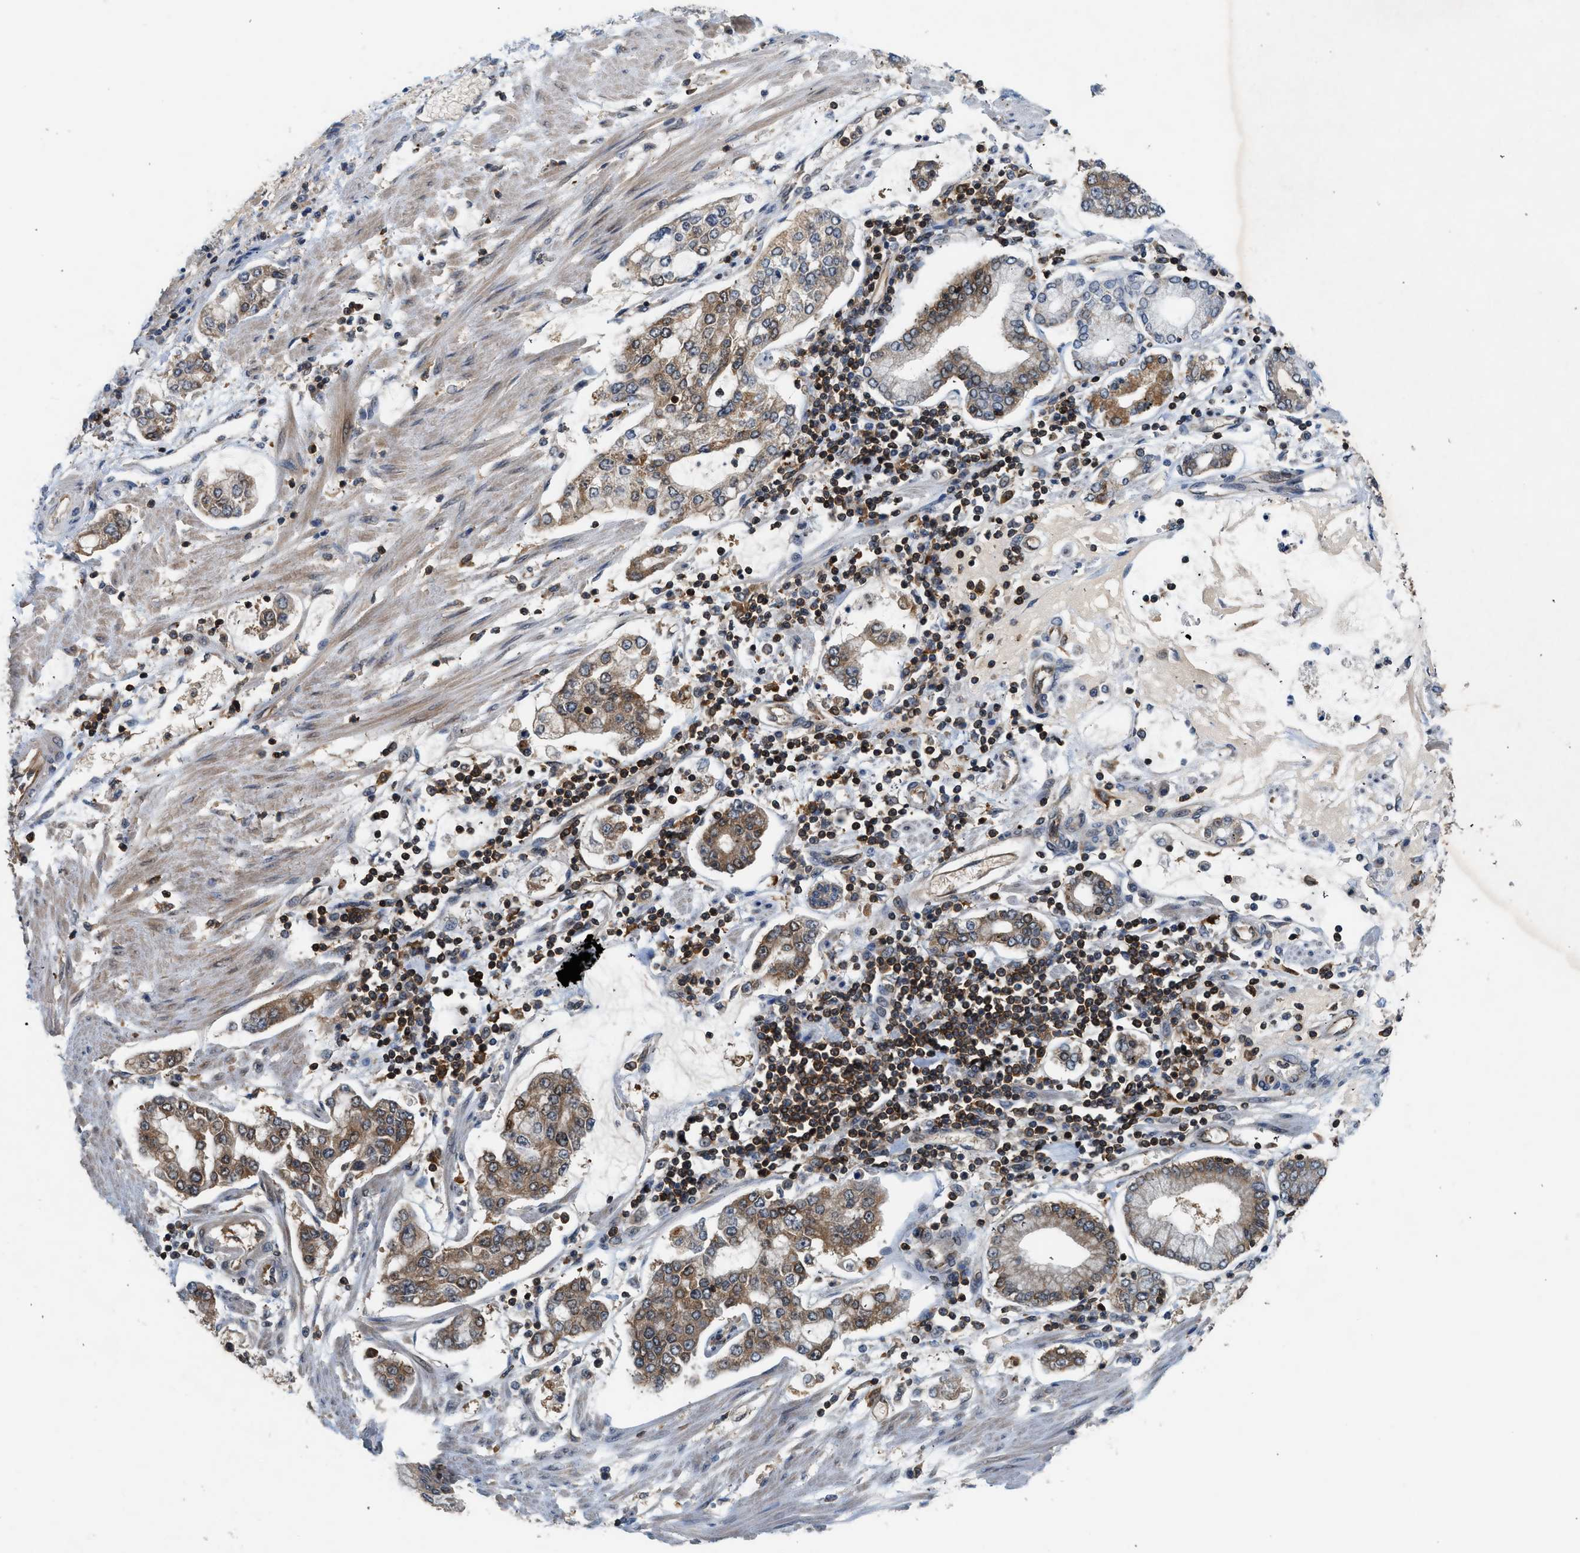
{"staining": {"intensity": "weak", "quantity": "25%-75%", "location": "cytoplasmic/membranous"}, "tissue": "stomach cancer", "cell_type": "Tumor cells", "image_type": "cancer", "snomed": [{"axis": "morphology", "description": "Adenocarcinoma, NOS"}, {"axis": "topography", "description": "Stomach"}], "caption": "A high-resolution image shows immunohistochemistry (IHC) staining of stomach cancer (adenocarcinoma), which shows weak cytoplasmic/membranous staining in about 25%-75% of tumor cells.", "gene": "OXSR1", "patient": {"sex": "male", "age": 76}}